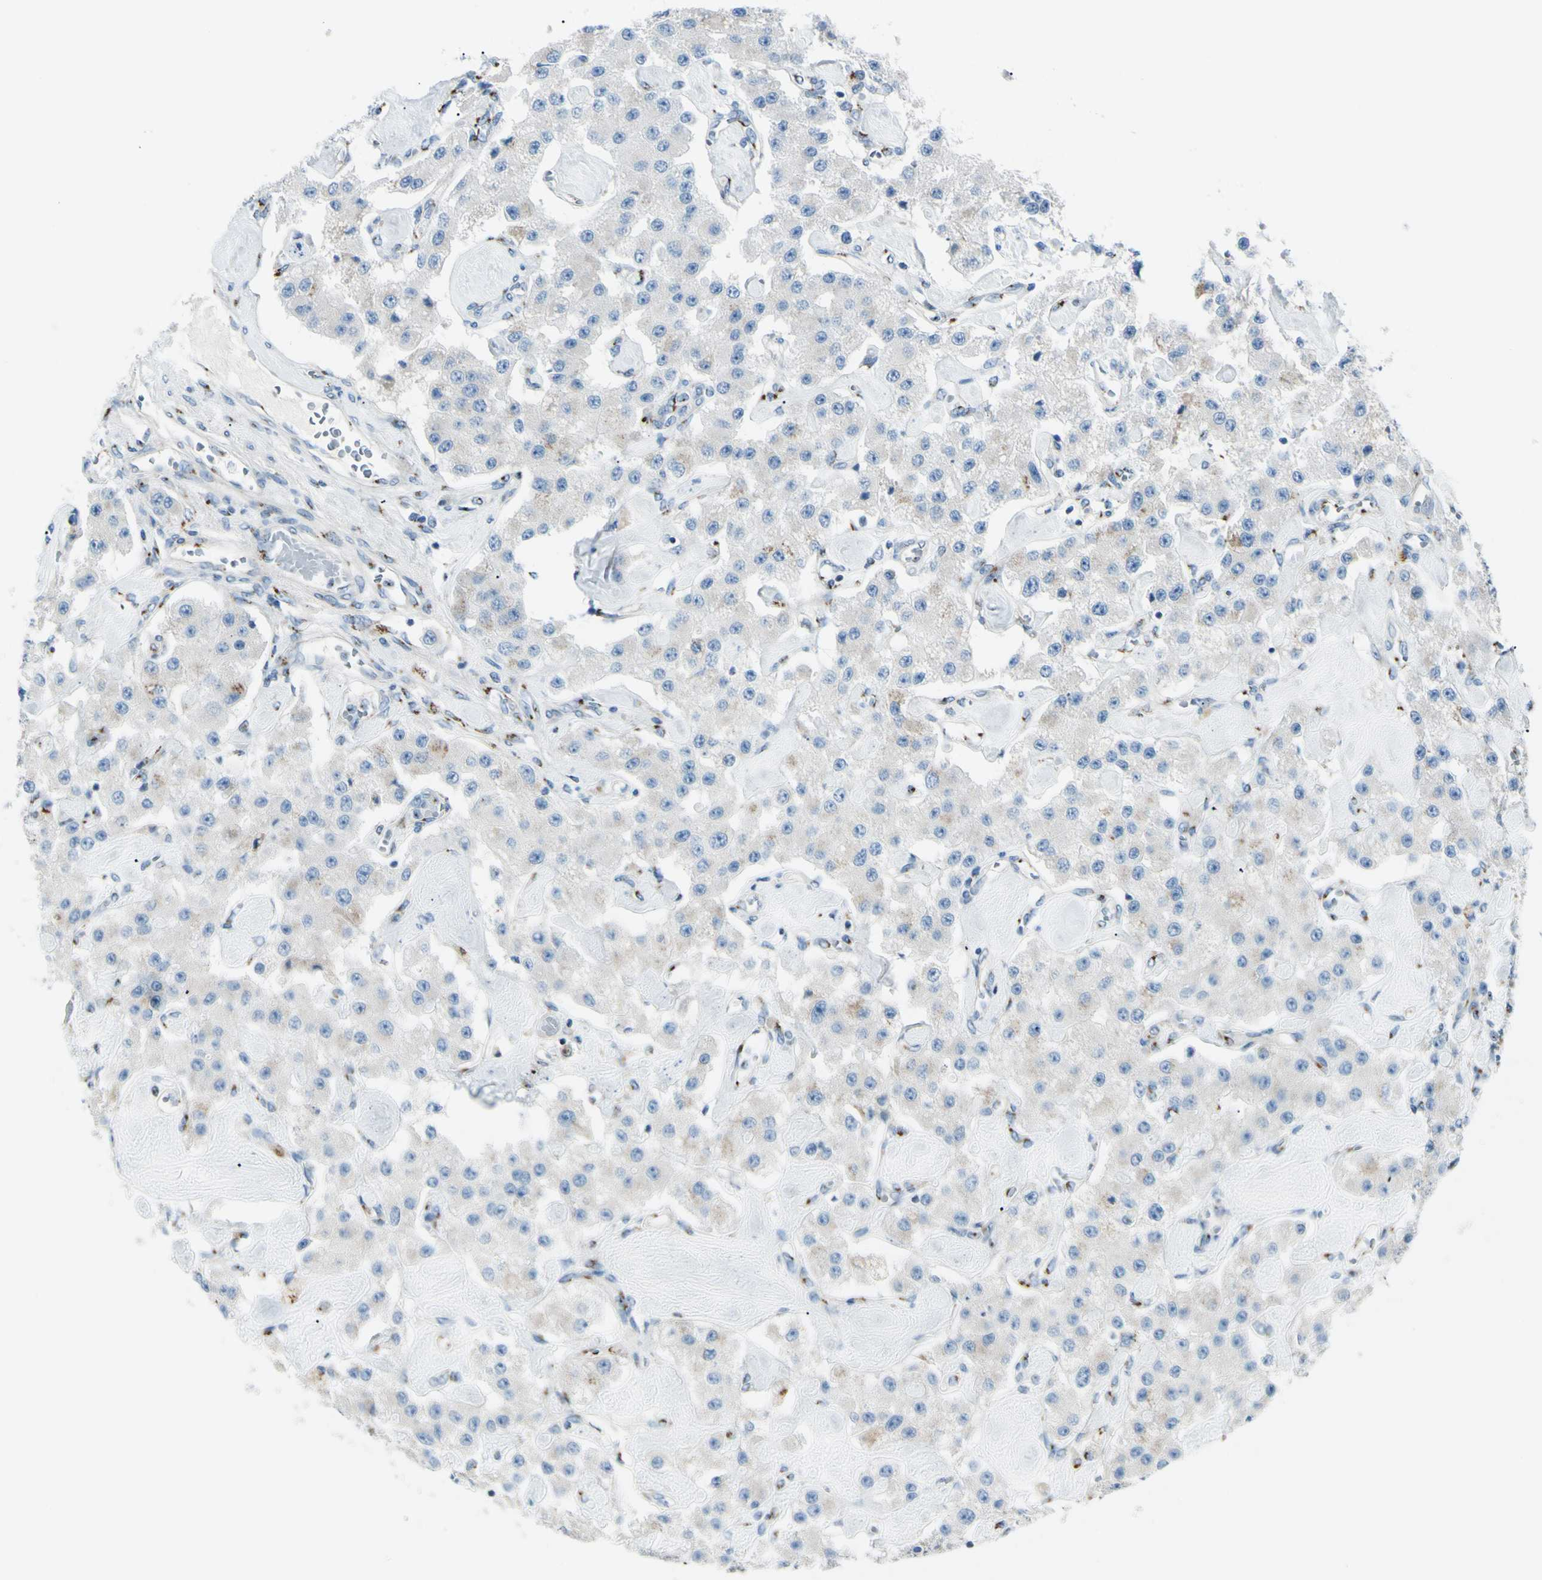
{"staining": {"intensity": "weak", "quantity": "<25%", "location": "cytoplasmic/membranous"}, "tissue": "carcinoid", "cell_type": "Tumor cells", "image_type": "cancer", "snomed": [{"axis": "morphology", "description": "Carcinoid, malignant, NOS"}, {"axis": "topography", "description": "Pancreas"}], "caption": "Immunohistochemistry (IHC) histopathology image of neoplastic tissue: malignant carcinoid stained with DAB displays no significant protein staining in tumor cells.", "gene": "B4GALT1", "patient": {"sex": "male", "age": 41}}